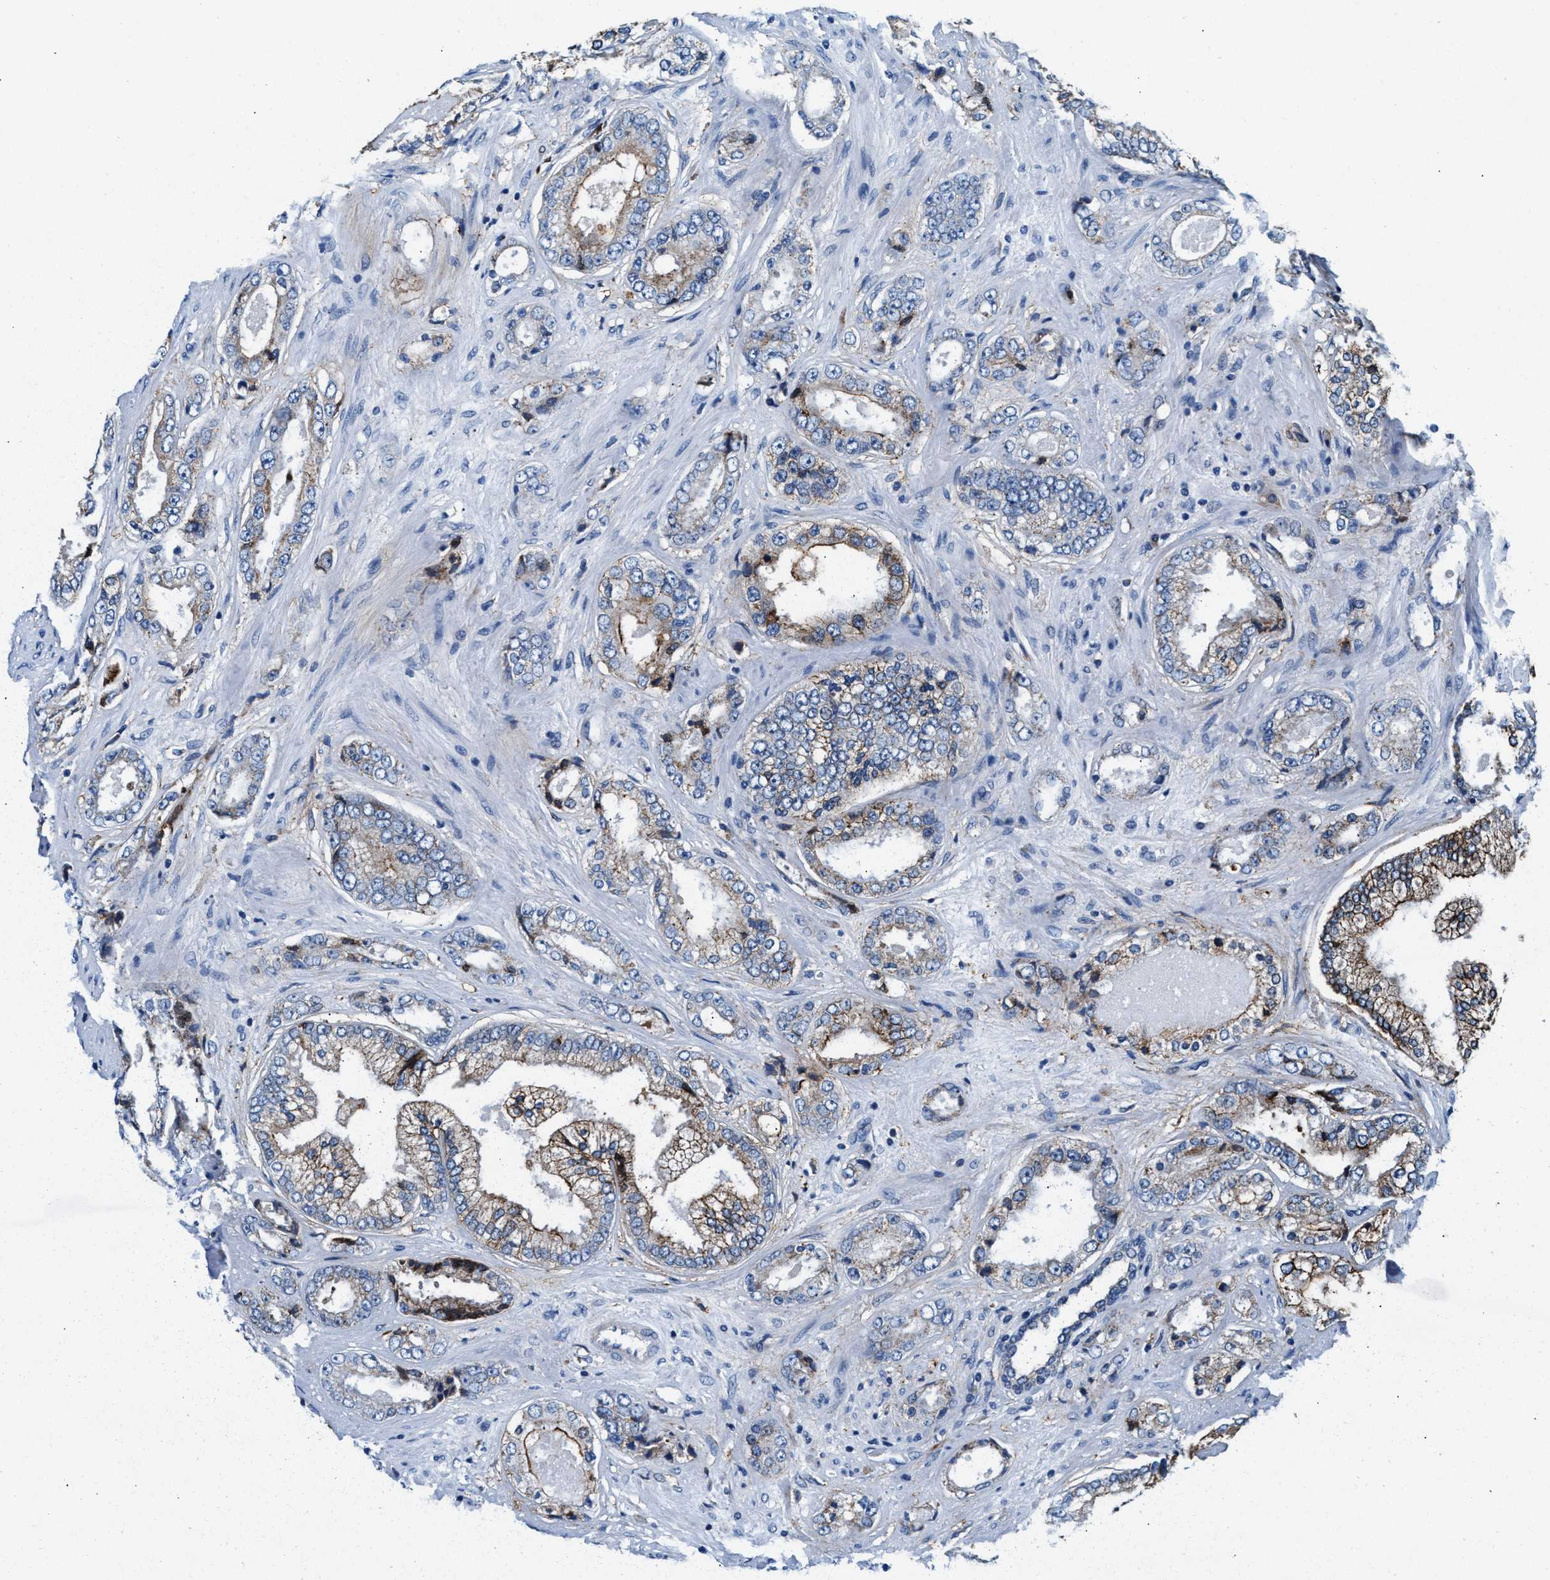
{"staining": {"intensity": "moderate", "quantity": "<25%", "location": "cytoplasmic/membranous"}, "tissue": "prostate cancer", "cell_type": "Tumor cells", "image_type": "cancer", "snomed": [{"axis": "morphology", "description": "Adenocarcinoma, High grade"}, {"axis": "topography", "description": "Prostate"}], "caption": "IHC (DAB) staining of human prostate cancer (adenocarcinoma (high-grade)) displays moderate cytoplasmic/membranous protein positivity in approximately <25% of tumor cells.", "gene": "SLFN11", "patient": {"sex": "male", "age": 61}}